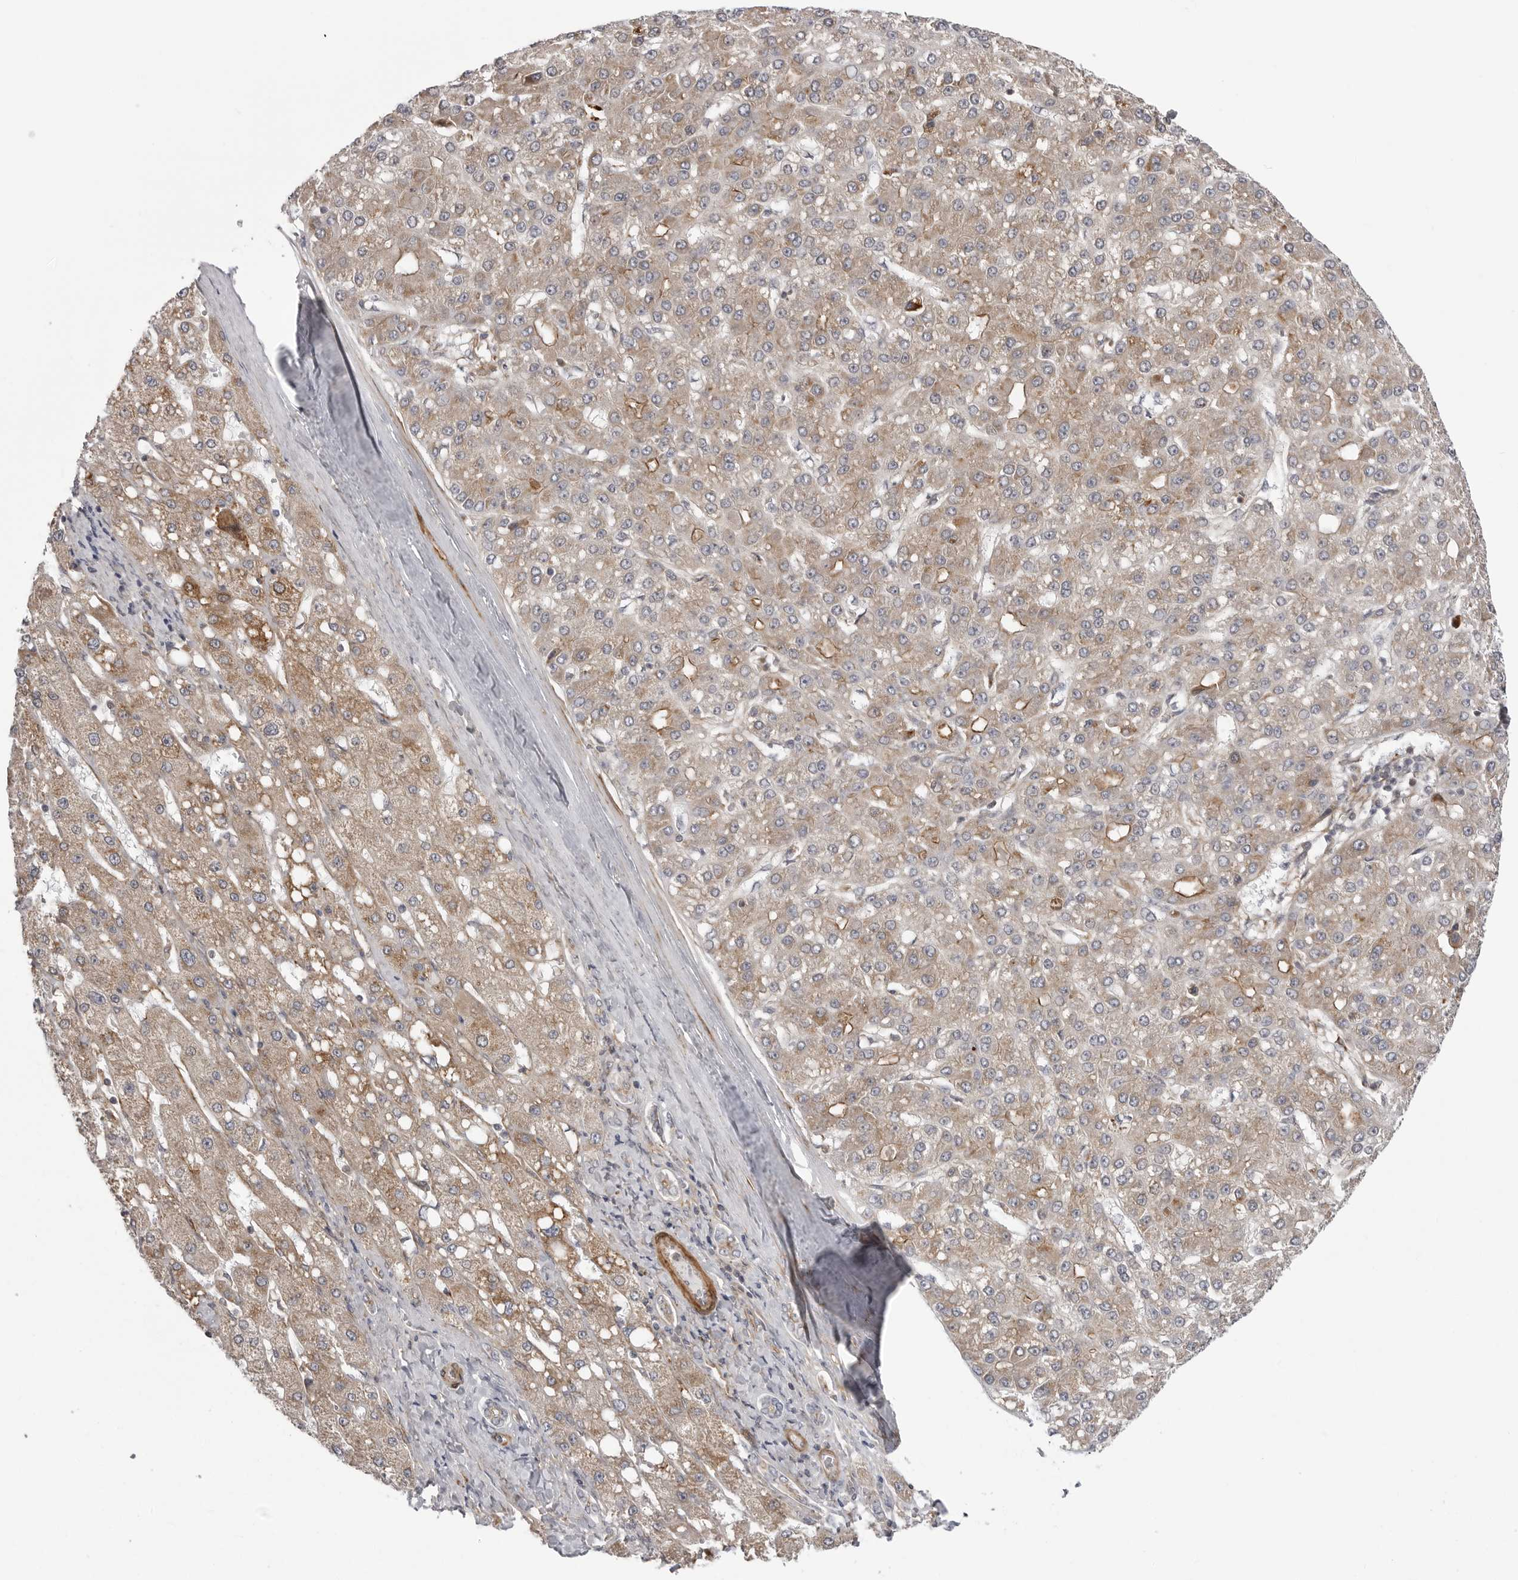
{"staining": {"intensity": "weak", "quantity": ">75%", "location": "cytoplasmic/membranous"}, "tissue": "liver cancer", "cell_type": "Tumor cells", "image_type": "cancer", "snomed": [{"axis": "morphology", "description": "Carcinoma, Hepatocellular, NOS"}, {"axis": "topography", "description": "Liver"}], "caption": "Immunohistochemistry image of neoplastic tissue: human liver cancer (hepatocellular carcinoma) stained using immunohistochemistry exhibits low levels of weak protein expression localized specifically in the cytoplasmic/membranous of tumor cells, appearing as a cytoplasmic/membranous brown color.", "gene": "SCP2", "patient": {"sex": "male", "age": 67}}